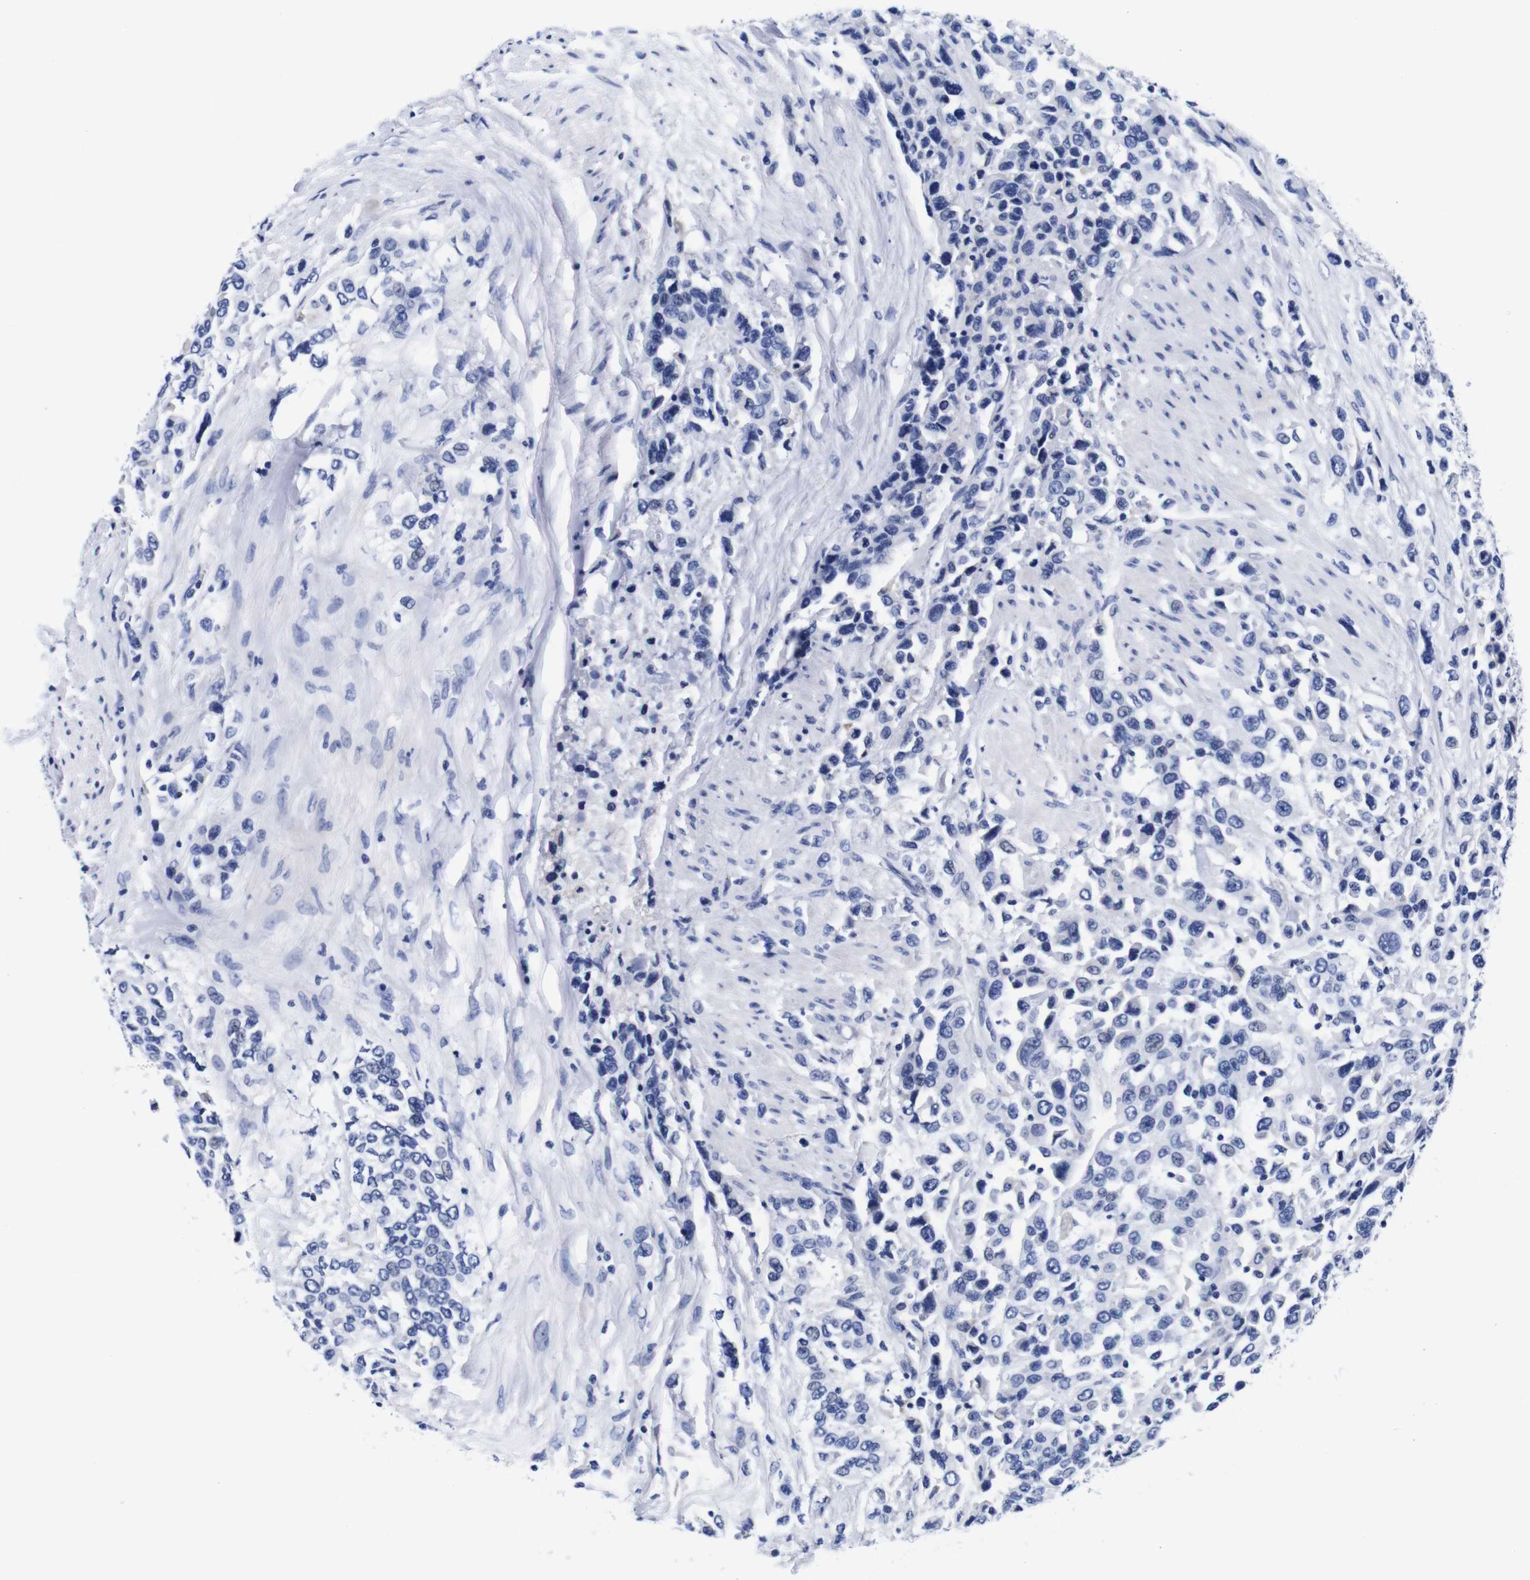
{"staining": {"intensity": "negative", "quantity": "none", "location": "none"}, "tissue": "urothelial cancer", "cell_type": "Tumor cells", "image_type": "cancer", "snomed": [{"axis": "morphology", "description": "Urothelial carcinoma, High grade"}, {"axis": "topography", "description": "Urinary bladder"}], "caption": "This is an IHC micrograph of human urothelial cancer. There is no positivity in tumor cells.", "gene": "CLEC4G", "patient": {"sex": "female", "age": 80}}